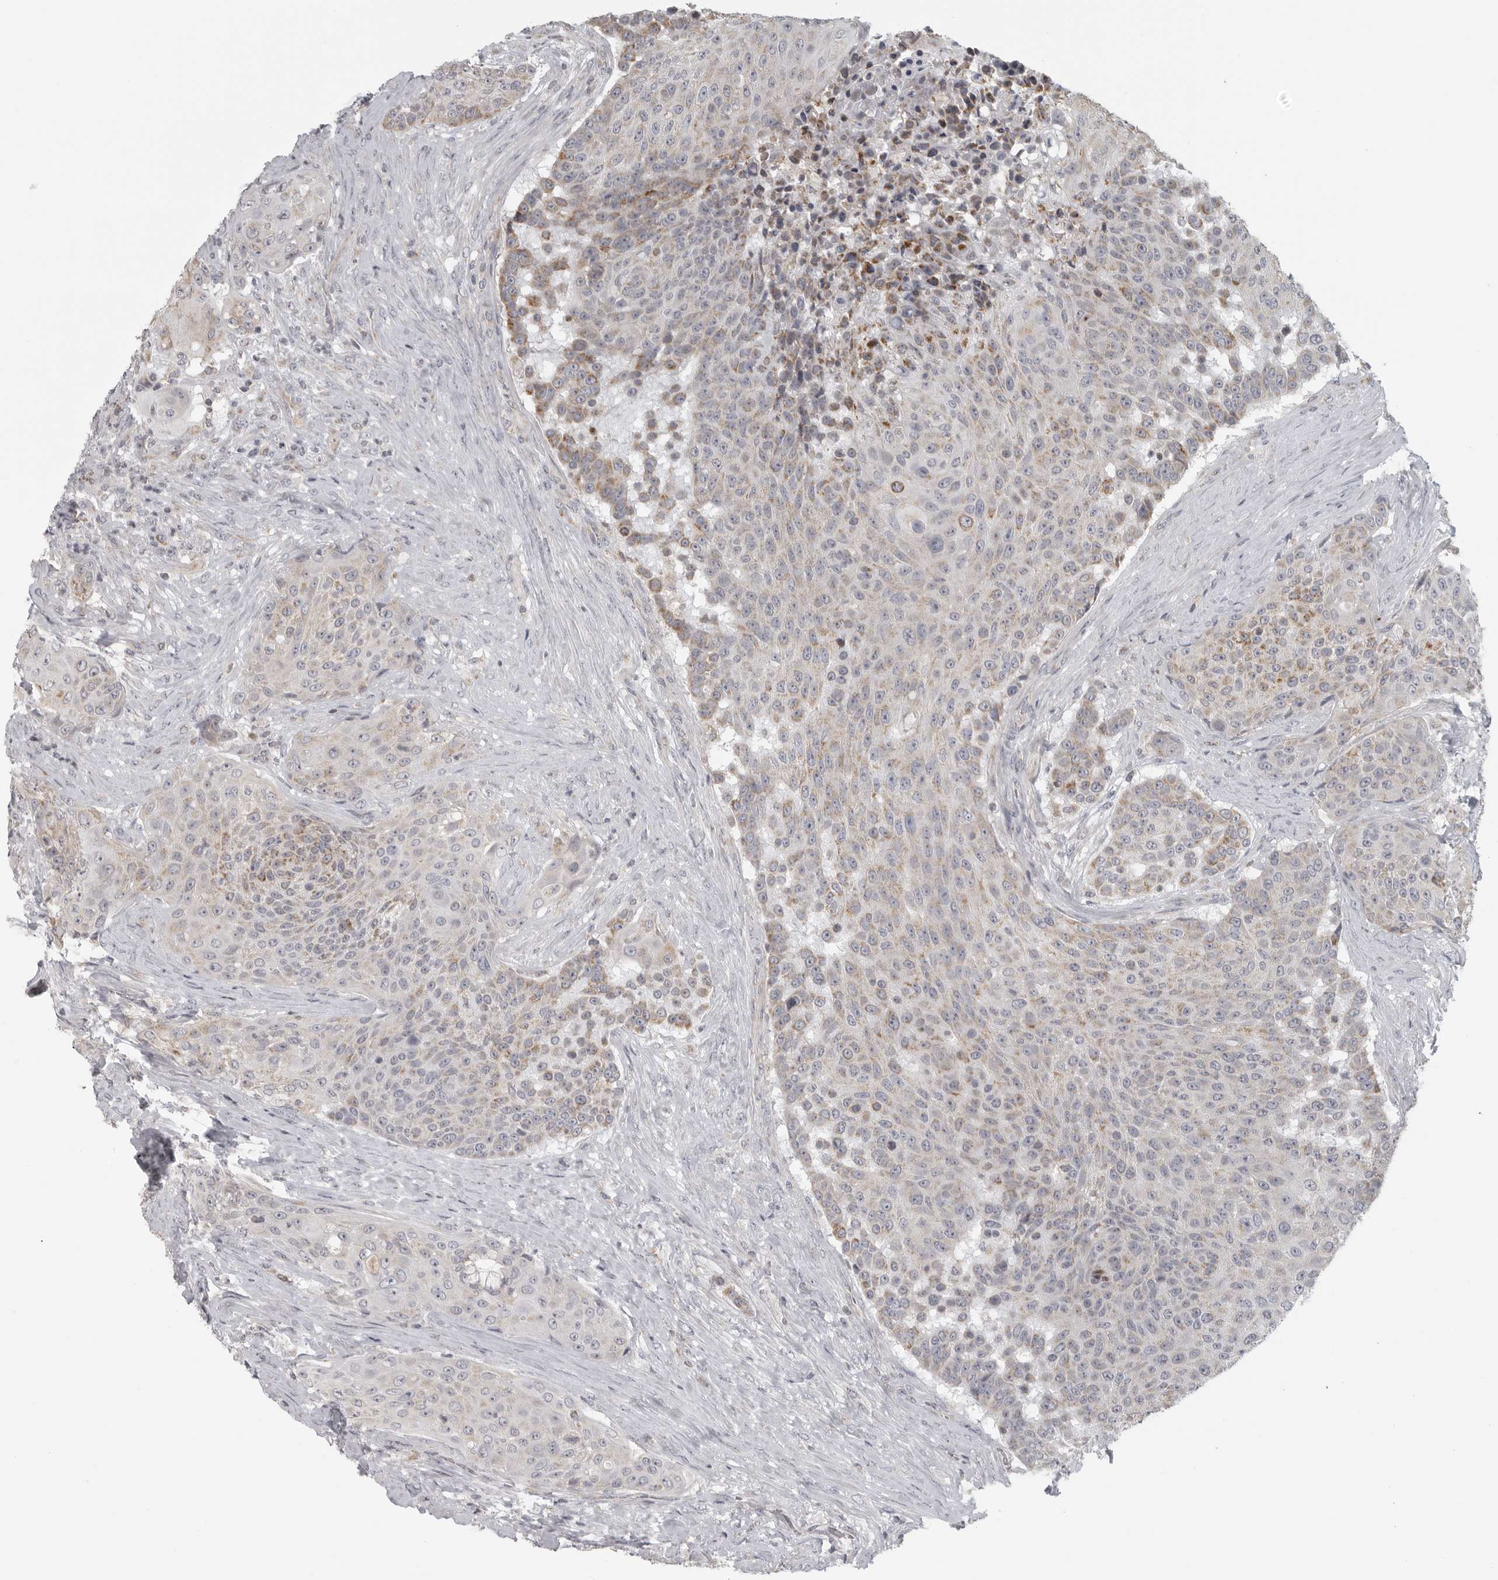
{"staining": {"intensity": "weak", "quantity": "25%-75%", "location": "cytoplasmic/membranous"}, "tissue": "urothelial cancer", "cell_type": "Tumor cells", "image_type": "cancer", "snomed": [{"axis": "morphology", "description": "Urothelial carcinoma, High grade"}, {"axis": "topography", "description": "Urinary bladder"}], "caption": "Immunohistochemical staining of high-grade urothelial carcinoma reveals weak cytoplasmic/membranous protein staining in about 25%-75% of tumor cells.", "gene": "RXFP3", "patient": {"sex": "female", "age": 63}}